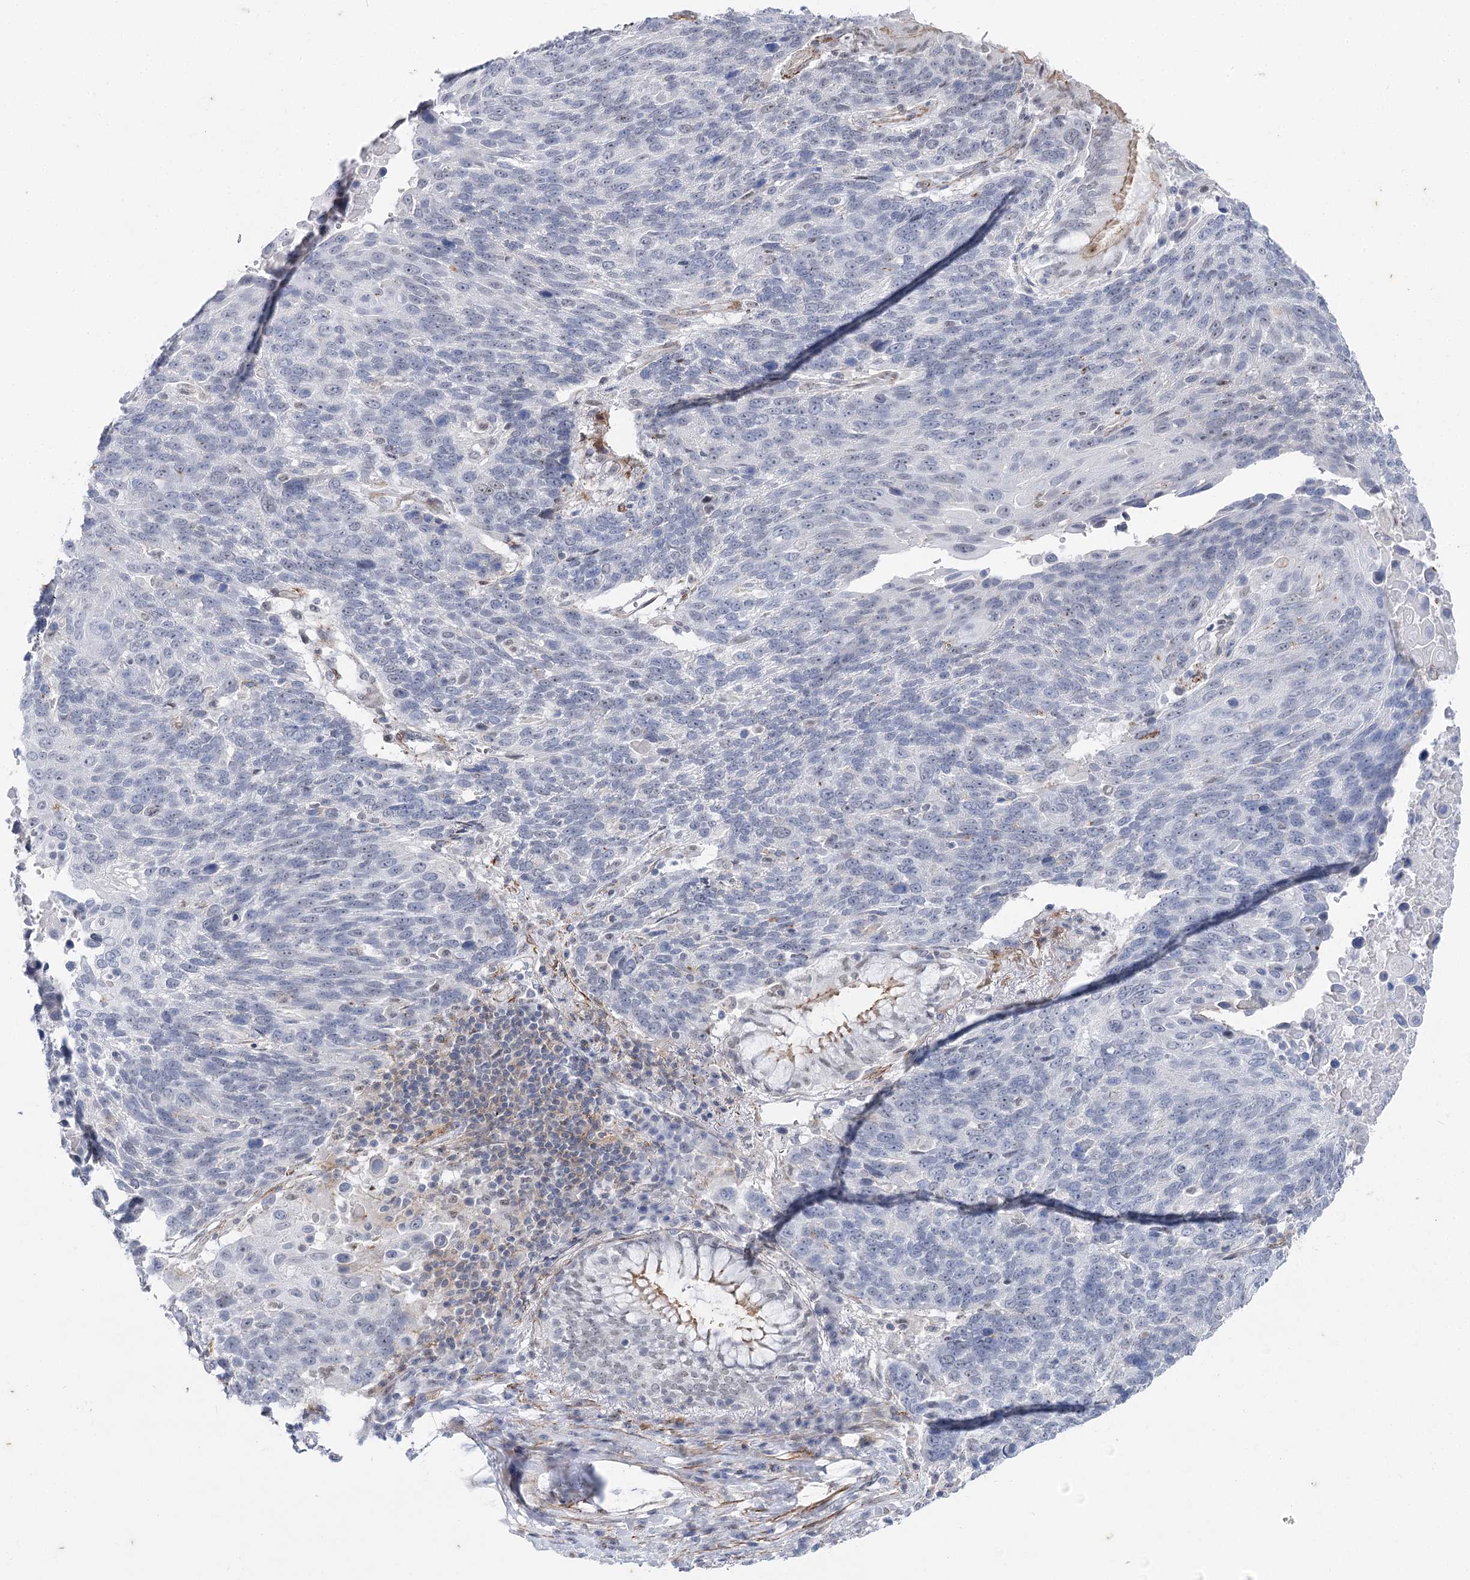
{"staining": {"intensity": "negative", "quantity": "none", "location": "none"}, "tissue": "lung cancer", "cell_type": "Tumor cells", "image_type": "cancer", "snomed": [{"axis": "morphology", "description": "Squamous cell carcinoma, NOS"}, {"axis": "topography", "description": "Lung"}], "caption": "This is a photomicrograph of immunohistochemistry staining of lung cancer, which shows no positivity in tumor cells. (DAB (3,3'-diaminobenzidine) immunohistochemistry with hematoxylin counter stain).", "gene": "AGXT2", "patient": {"sex": "male", "age": 66}}